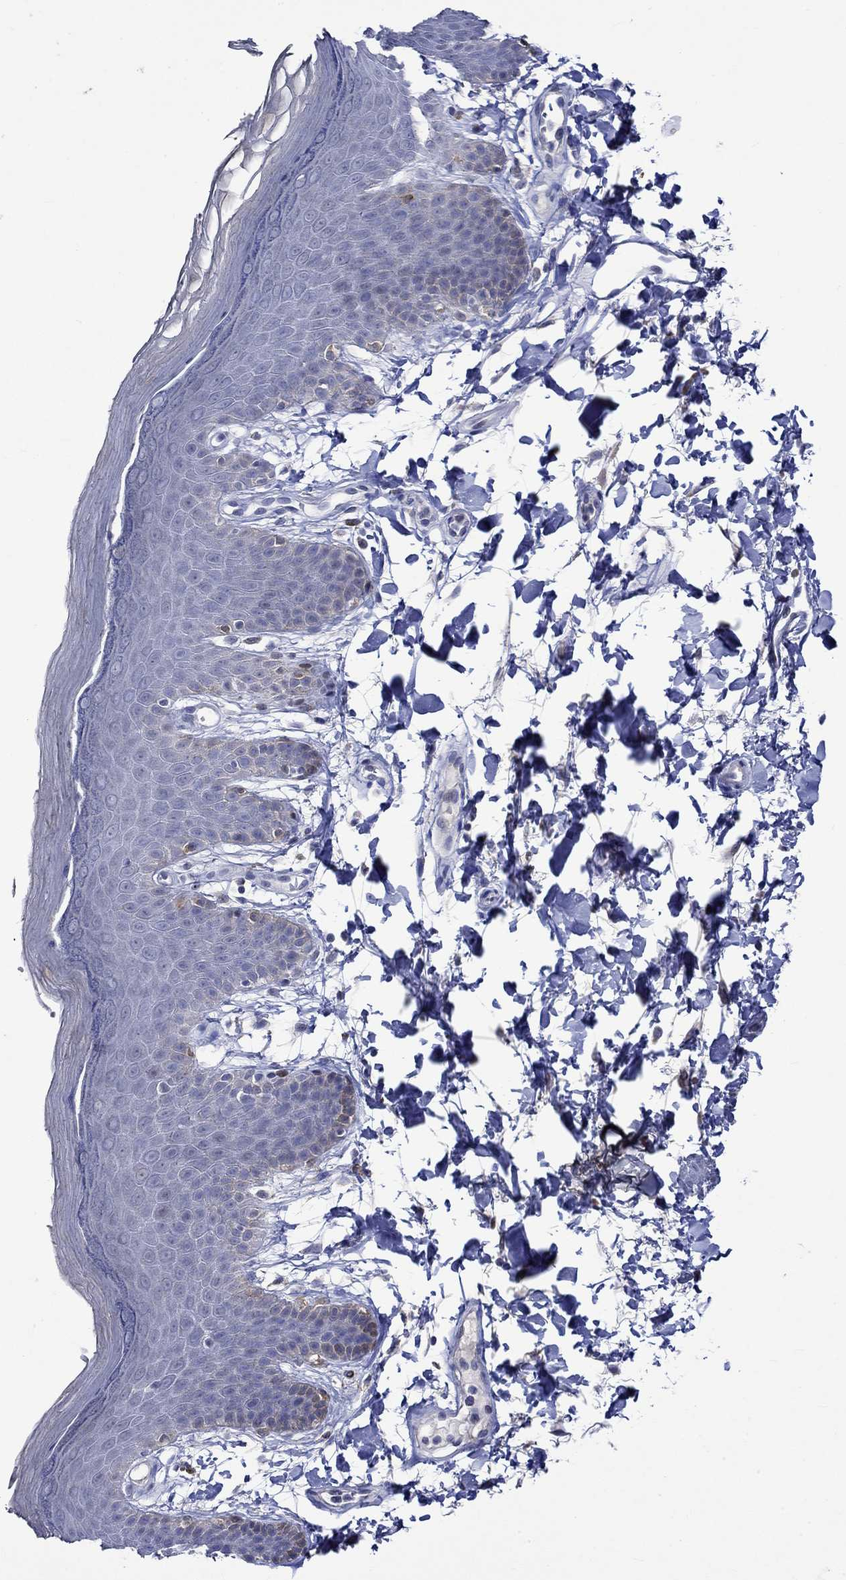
{"staining": {"intensity": "weak", "quantity": "<25%", "location": "cytoplasmic/membranous"}, "tissue": "skin", "cell_type": "Epidermal cells", "image_type": "normal", "snomed": [{"axis": "morphology", "description": "Normal tissue, NOS"}, {"axis": "topography", "description": "Anal"}], "caption": "High power microscopy micrograph of an immunohistochemistry (IHC) histopathology image of unremarkable skin, revealing no significant positivity in epidermal cells.", "gene": "CRYAB", "patient": {"sex": "male", "age": 53}}